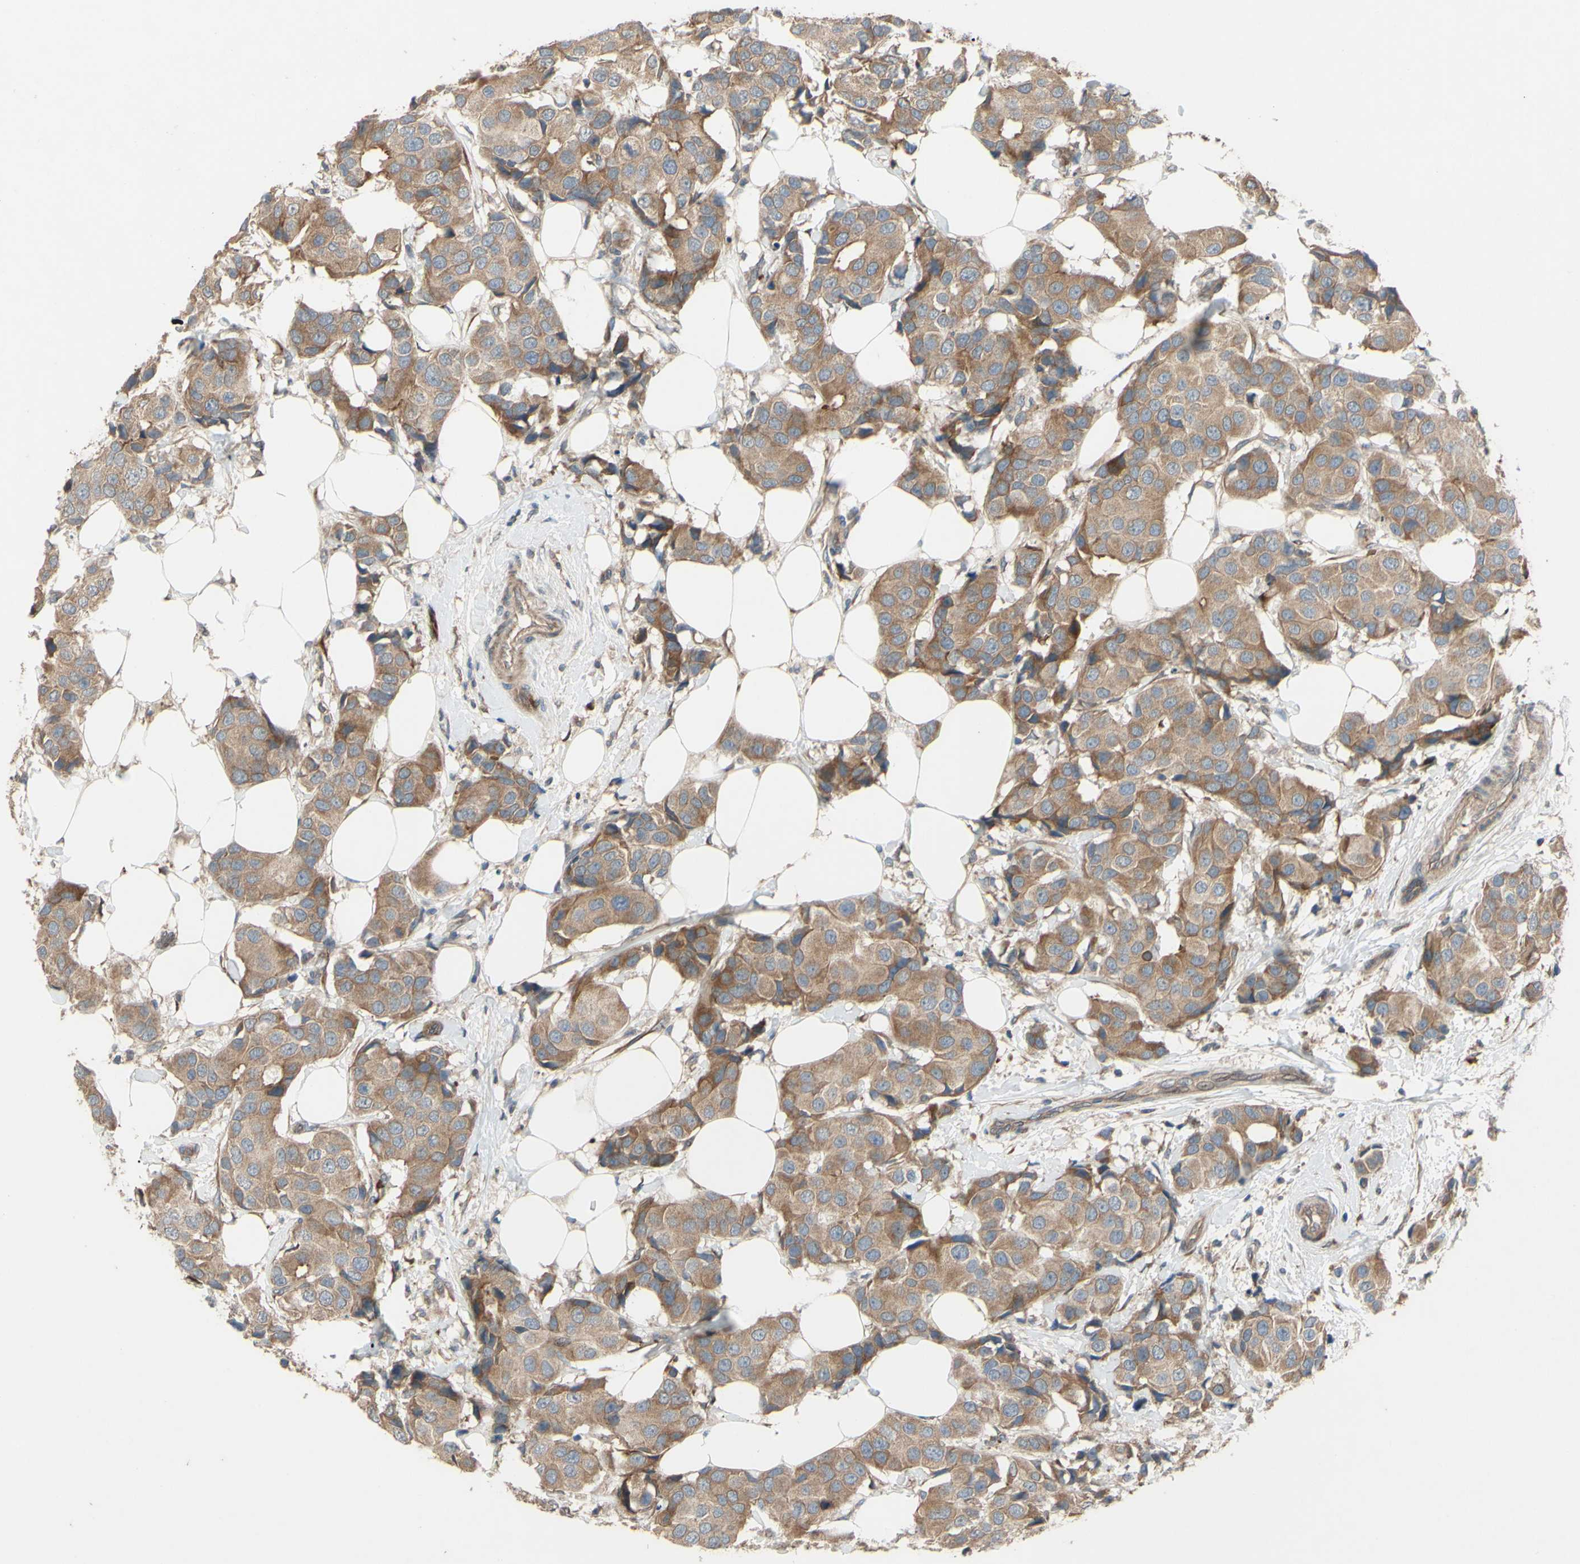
{"staining": {"intensity": "moderate", "quantity": ">75%", "location": "cytoplasmic/membranous"}, "tissue": "breast cancer", "cell_type": "Tumor cells", "image_type": "cancer", "snomed": [{"axis": "morphology", "description": "Normal tissue, NOS"}, {"axis": "morphology", "description": "Duct carcinoma"}, {"axis": "topography", "description": "Breast"}], "caption": "Approximately >75% of tumor cells in breast cancer reveal moderate cytoplasmic/membranous protein expression as visualized by brown immunohistochemical staining.", "gene": "SPTLC1", "patient": {"sex": "female", "age": 39}}